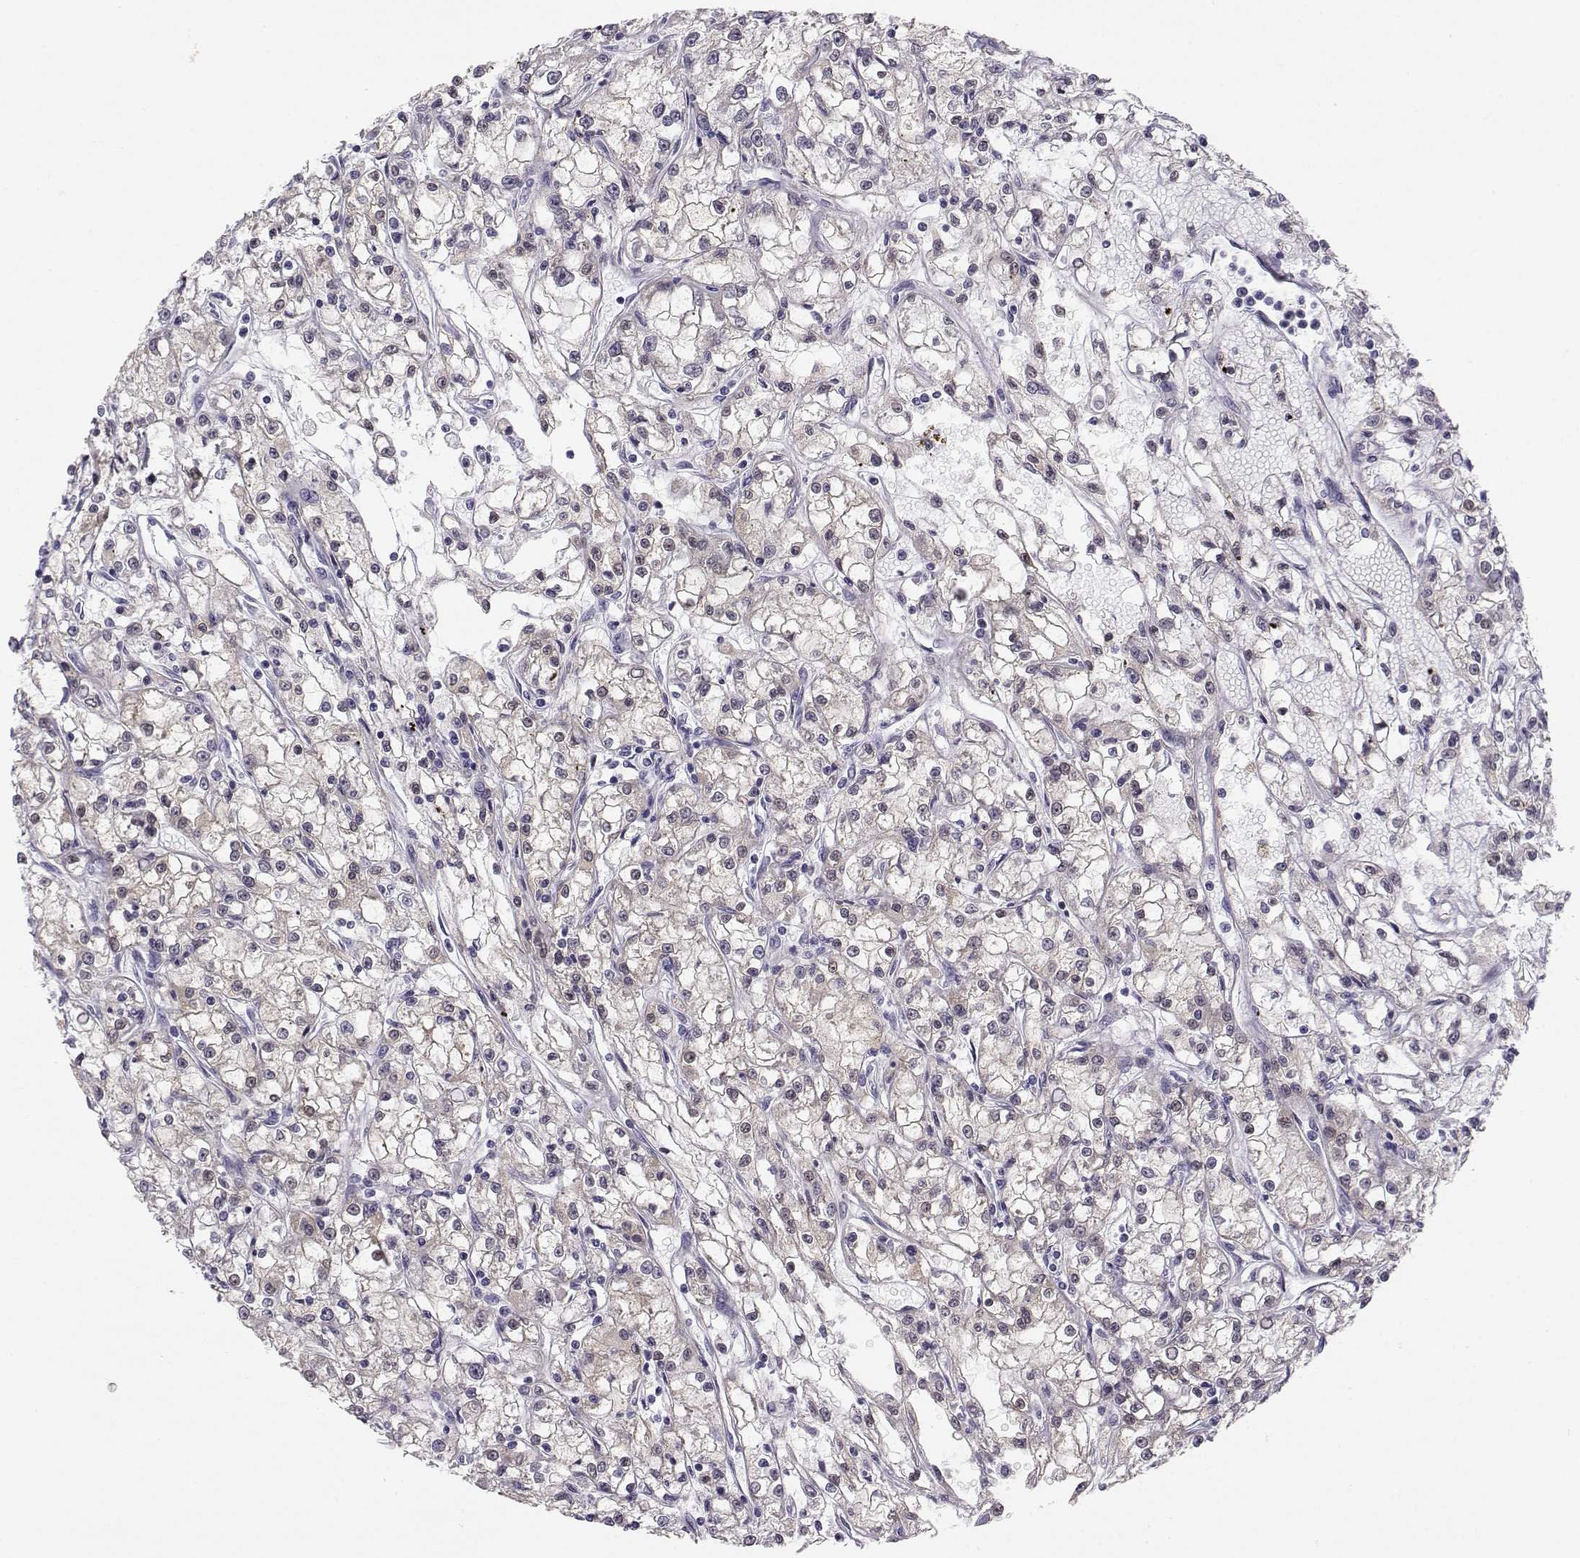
{"staining": {"intensity": "moderate", "quantity": "<25%", "location": "cytoplasmic/membranous"}, "tissue": "renal cancer", "cell_type": "Tumor cells", "image_type": "cancer", "snomed": [{"axis": "morphology", "description": "Adenocarcinoma, NOS"}, {"axis": "topography", "description": "Kidney"}], "caption": "DAB (3,3'-diaminobenzidine) immunohistochemical staining of renal cancer exhibits moderate cytoplasmic/membranous protein positivity in approximately <25% of tumor cells.", "gene": "ACSL6", "patient": {"sex": "female", "age": 59}}